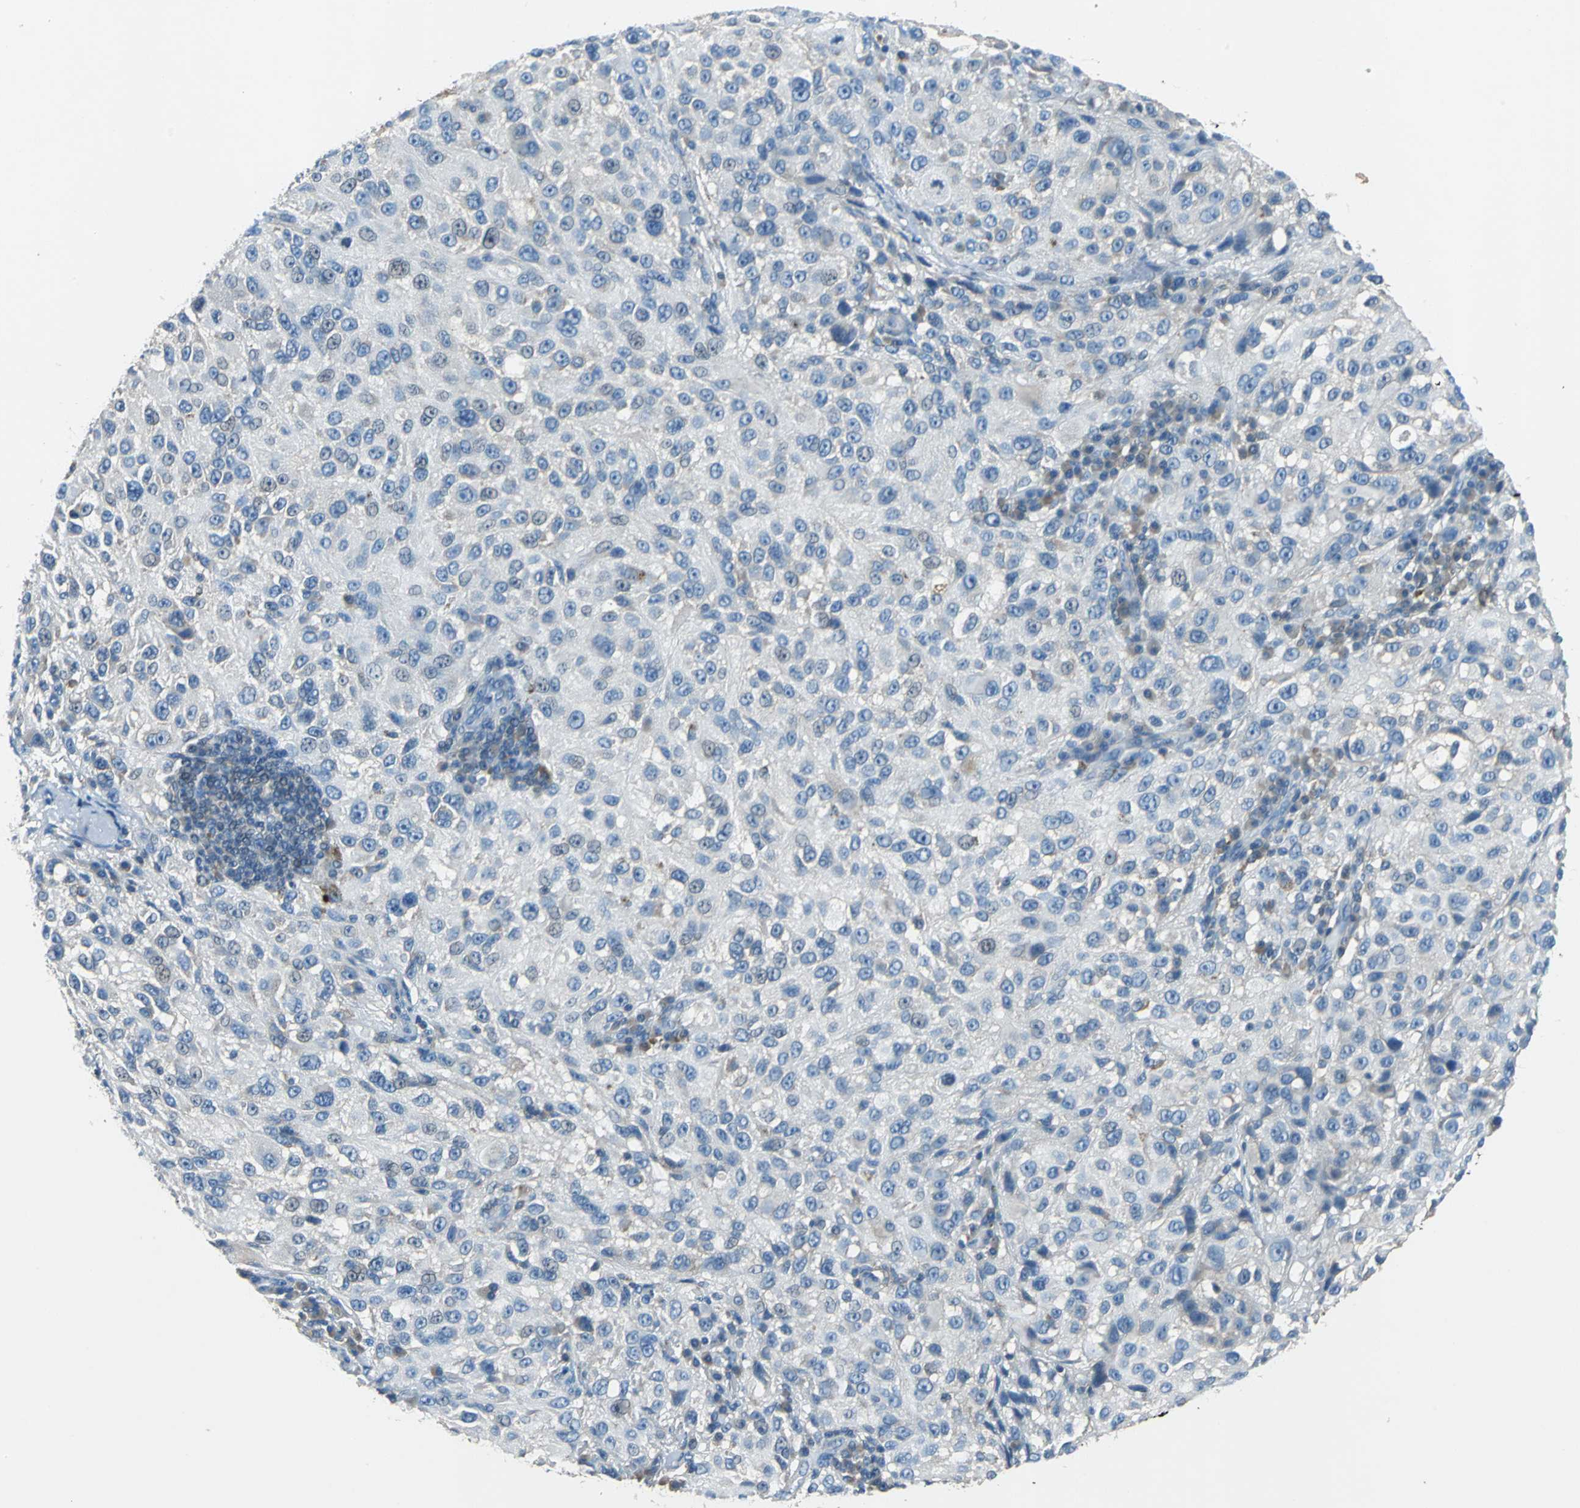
{"staining": {"intensity": "negative", "quantity": "none", "location": "none"}, "tissue": "melanoma", "cell_type": "Tumor cells", "image_type": "cancer", "snomed": [{"axis": "morphology", "description": "Necrosis, NOS"}, {"axis": "morphology", "description": "Malignant melanoma, NOS"}, {"axis": "topography", "description": "Skin"}], "caption": "Immunohistochemistry (IHC) photomicrograph of neoplastic tissue: human malignant melanoma stained with DAB (3,3'-diaminobenzidine) reveals no significant protein positivity in tumor cells.", "gene": "PRKCA", "patient": {"sex": "female", "age": 87}}